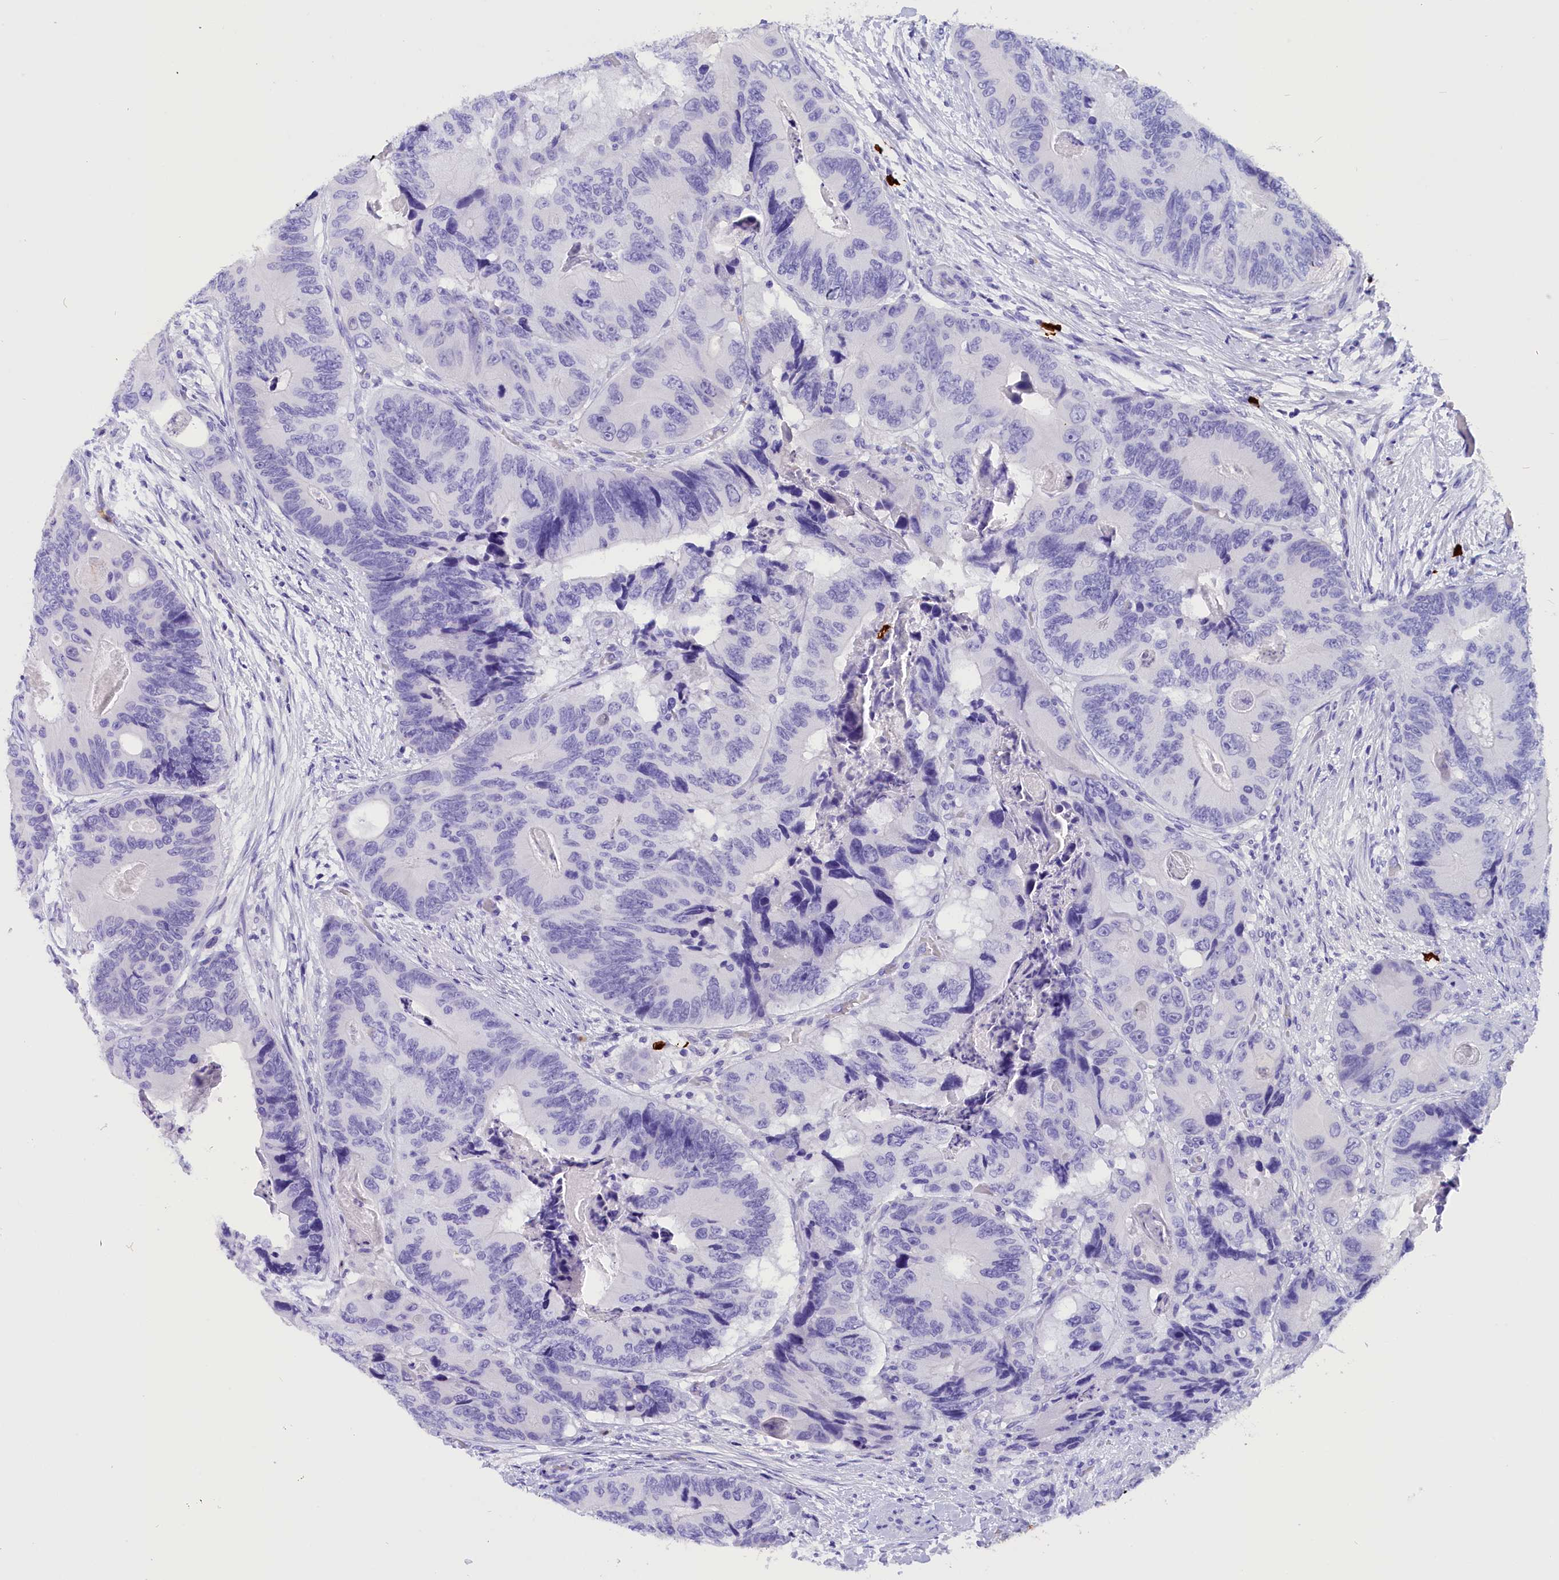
{"staining": {"intensity": "negative", "quantity": "none", "location": "none"}, "tissue": "colorectal cancer", "cell_type": "Tumor cells", "image_type": "cancer", "snomed": [{"axis": "morphology", "description": "Adenocarcinoma, NOS"}, {"axis": "topography", "description": "Colon"}], "caption": "Histopathology image shows no significant protein staining in tumor cells of colorectal cancer (adenocarcinoma).", "gene": "CLC", "patient": {"sex": "male", "age": 84}}